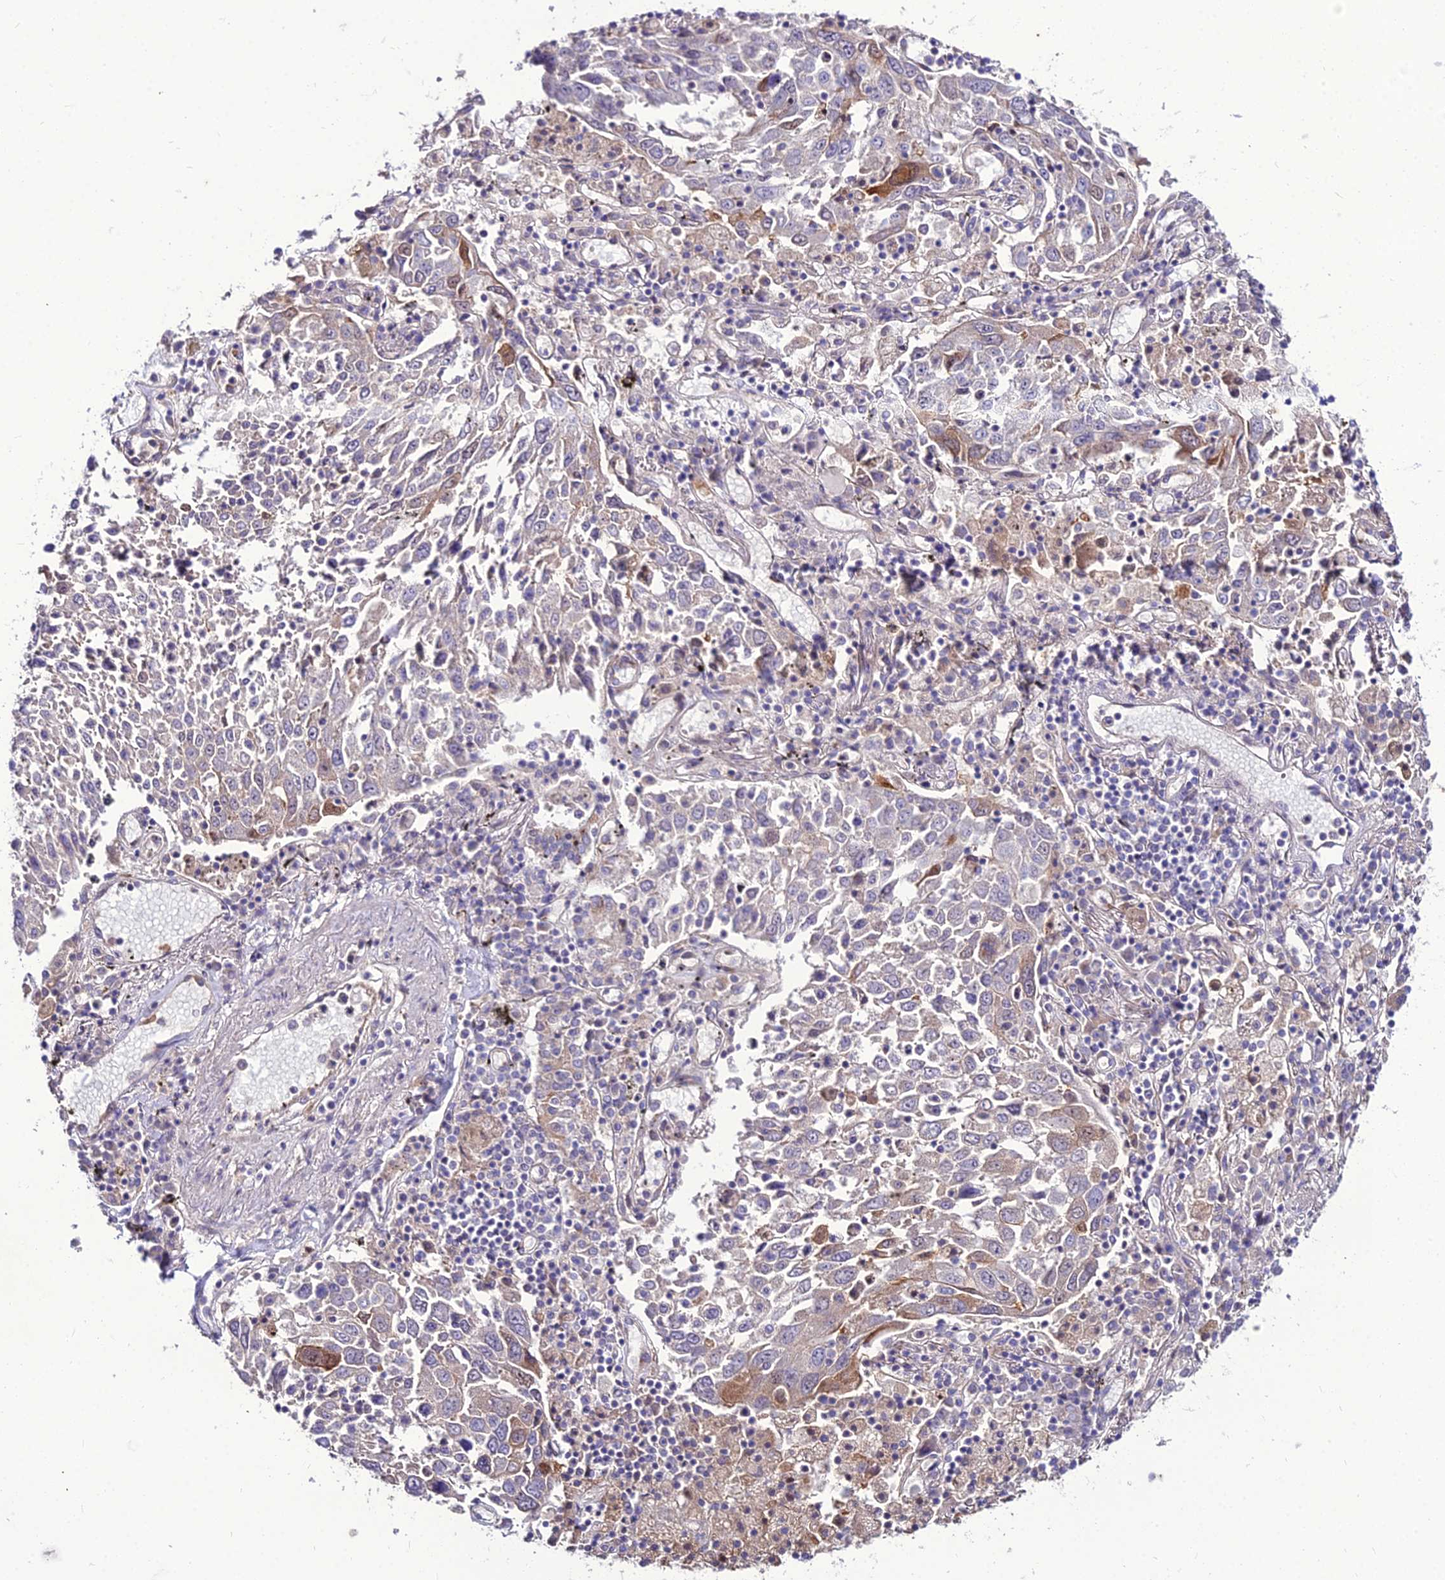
{"staining": {"intensity": "moderate", "quantity": "<25%", "location": "cytoplasmic/membranous"}, "tissue": "lung cancer", "cell_type": "Tumor cells", "image_type": "cancer", "snomed": [{"axis": "morphology", "description": "Squamous cell carcinoma, NOS"}, {"axis": "topography", "description": "Lung"}], "caption": "Moderate cytoplasmic/membranous staining for a protein is present in about <25% of tumor cells of lung cancer (squamous cell carcinoma) using immunohistochemistry.", "gene": "SPRYD7", "patient": {"sex": "male", "age": 65}}